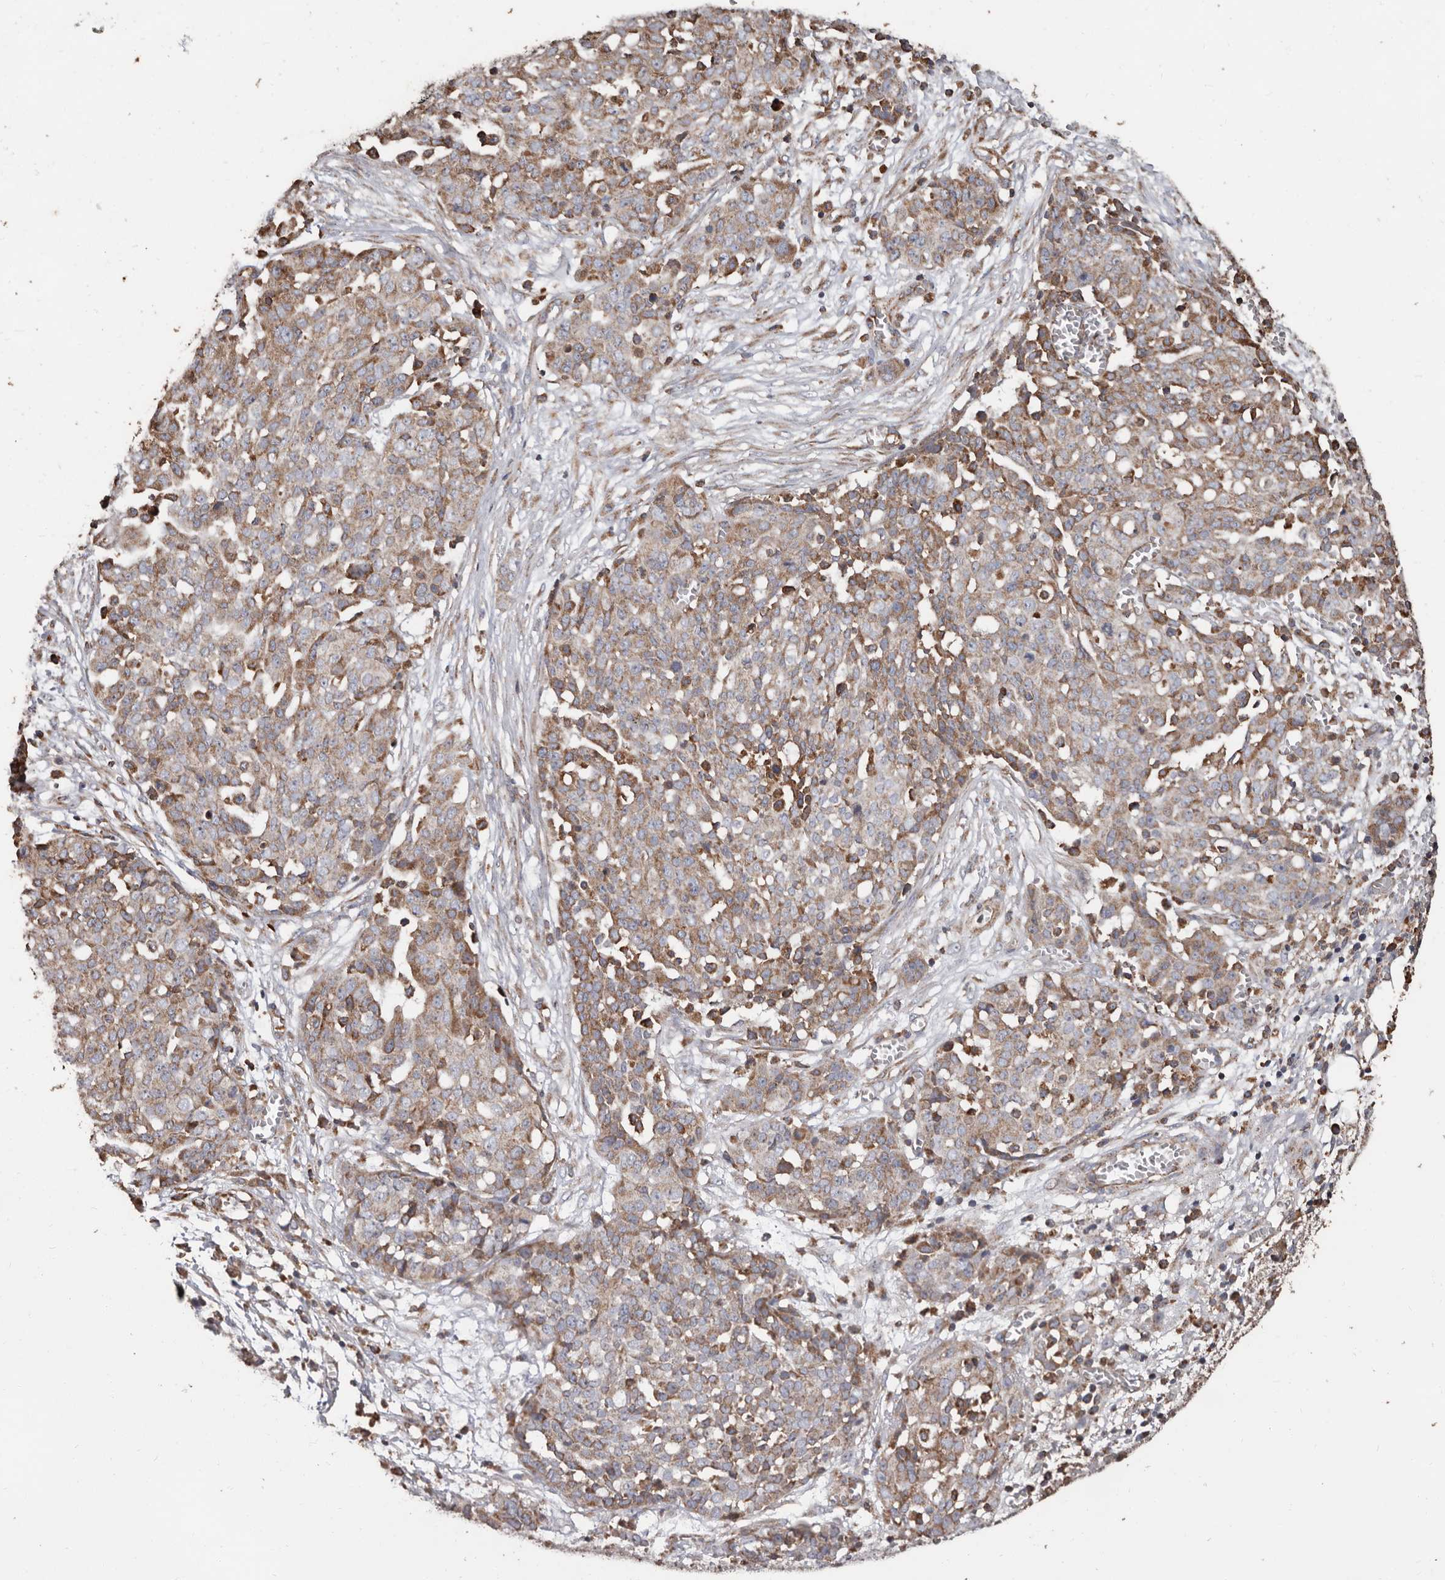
{"staining": {"intensity": "moderate", "quantity": ">75%", "location": "cytoplasmic/membranous"}, "tissue": "ovarian cancer", "cell_type": "Tumor cells", "image_type": "cancer", "snomed": [{"axis": "morphology", "description": "Cystadenocarcinoma, serous, NOS"}, {"axis": "topography", "description": "Soft tissue"}, {"axis": "topography", "description": "Ovary"}], "caption": "DAB (3,3'-diaminobenzidine) immunohistochemical staining of human ovarian serous cystadenocarcinoma exhibits moderate cytoplasmic/membranous protein positivity in approximately >75% of tumor cells.", "gene": "OSGIN2", "patient": {"sex": "female", "age": 57}}